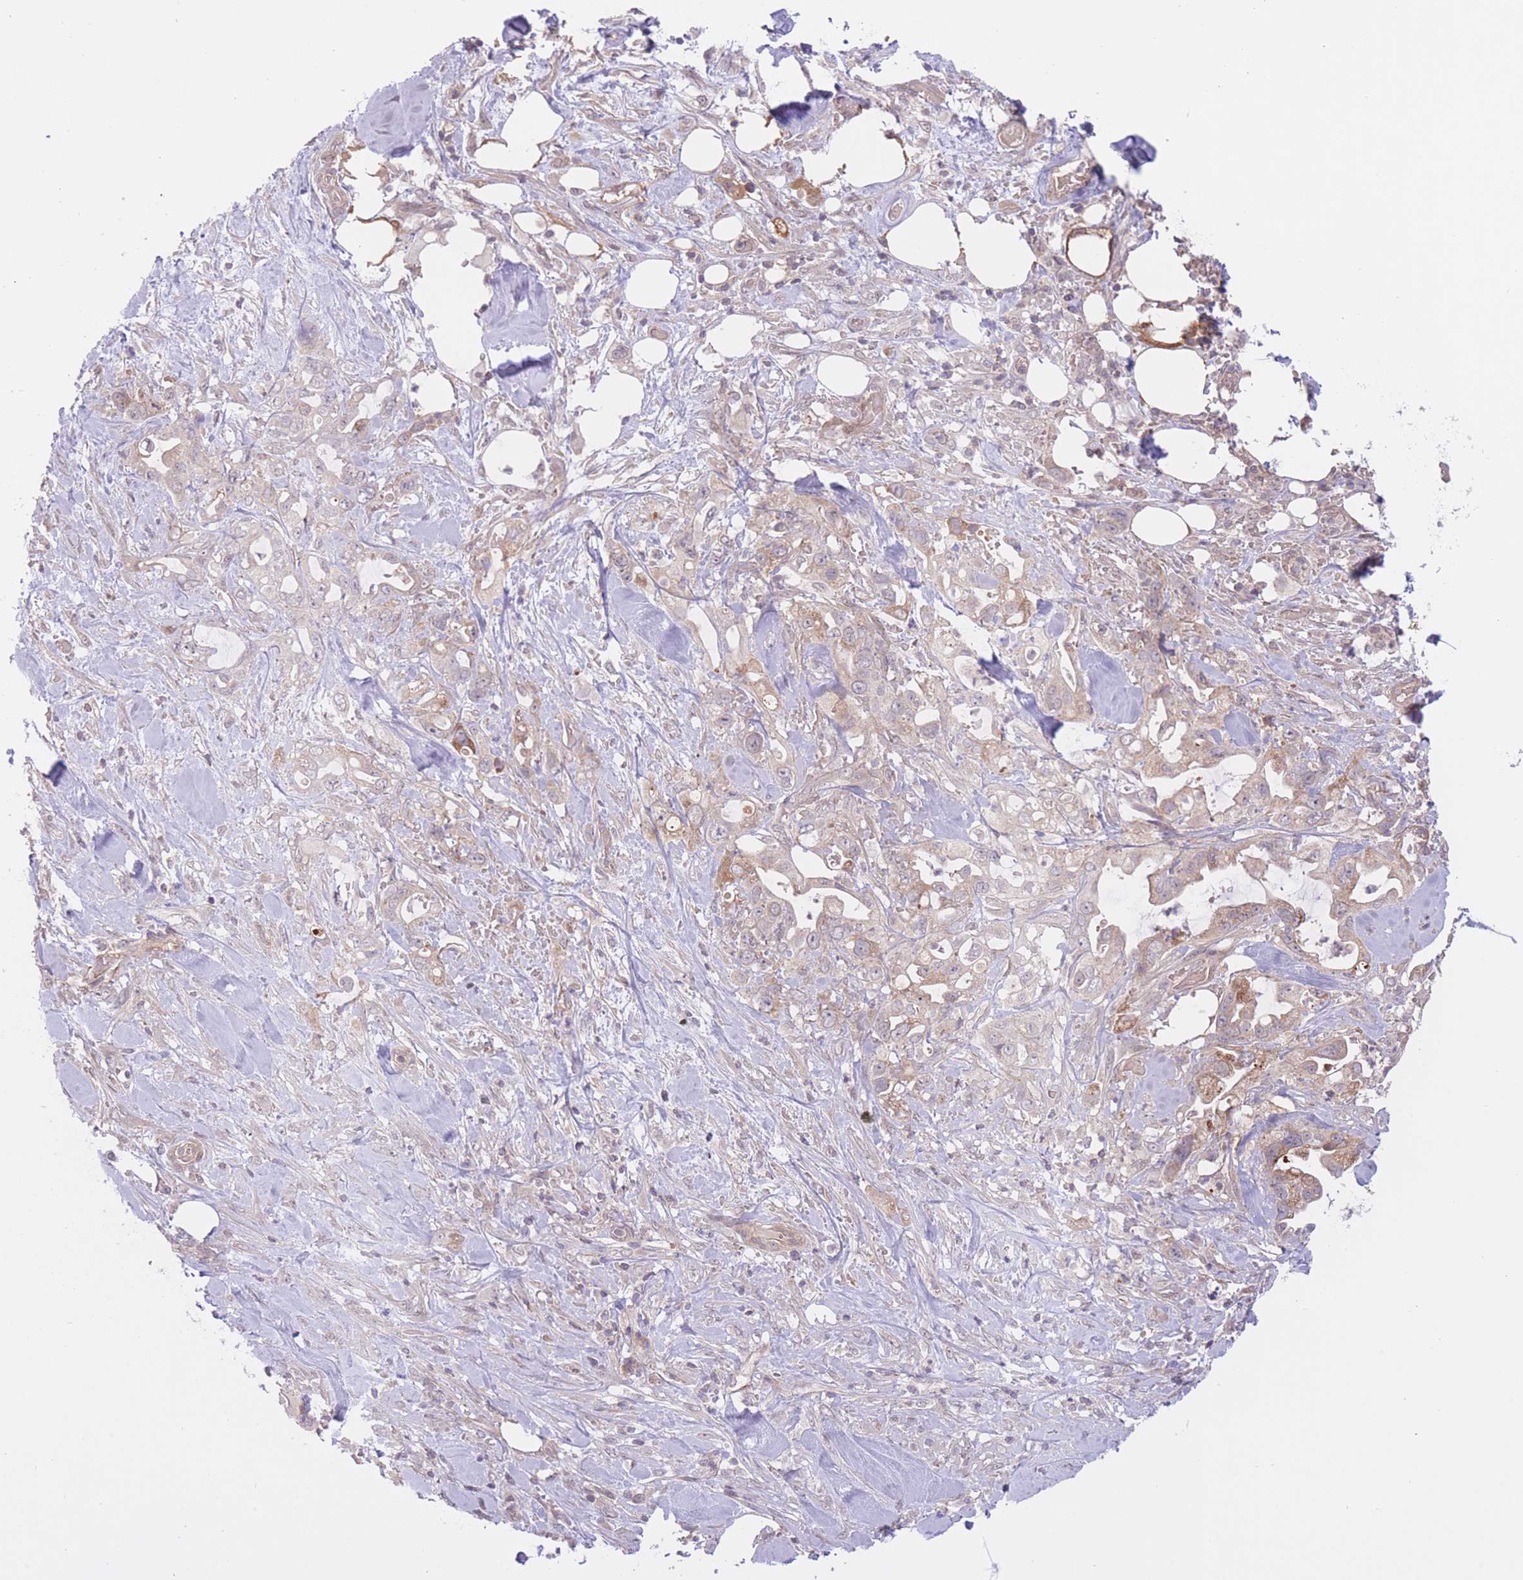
{"staining": {"intensity": "moderate", "quantity": "<25%", "location": "cytoplasmic/membranous"}, "tissue": "pancreatic cancer", "cell_type": "Tumor cells", "image_type": "cancer", "snomed": [{"axis": "morphology", "description": "Adenocarcinoma, NOS"}, {"axis": "topography", "description": "Pancreas"}], "caption": "Protein analysis of pancreatic cancer tissue shows moderate cytoplasmic/membranous expression in approximately <25% of tumor cells.", "gene": "FUT5", "patient": {"sex": "female", "age": 61}}